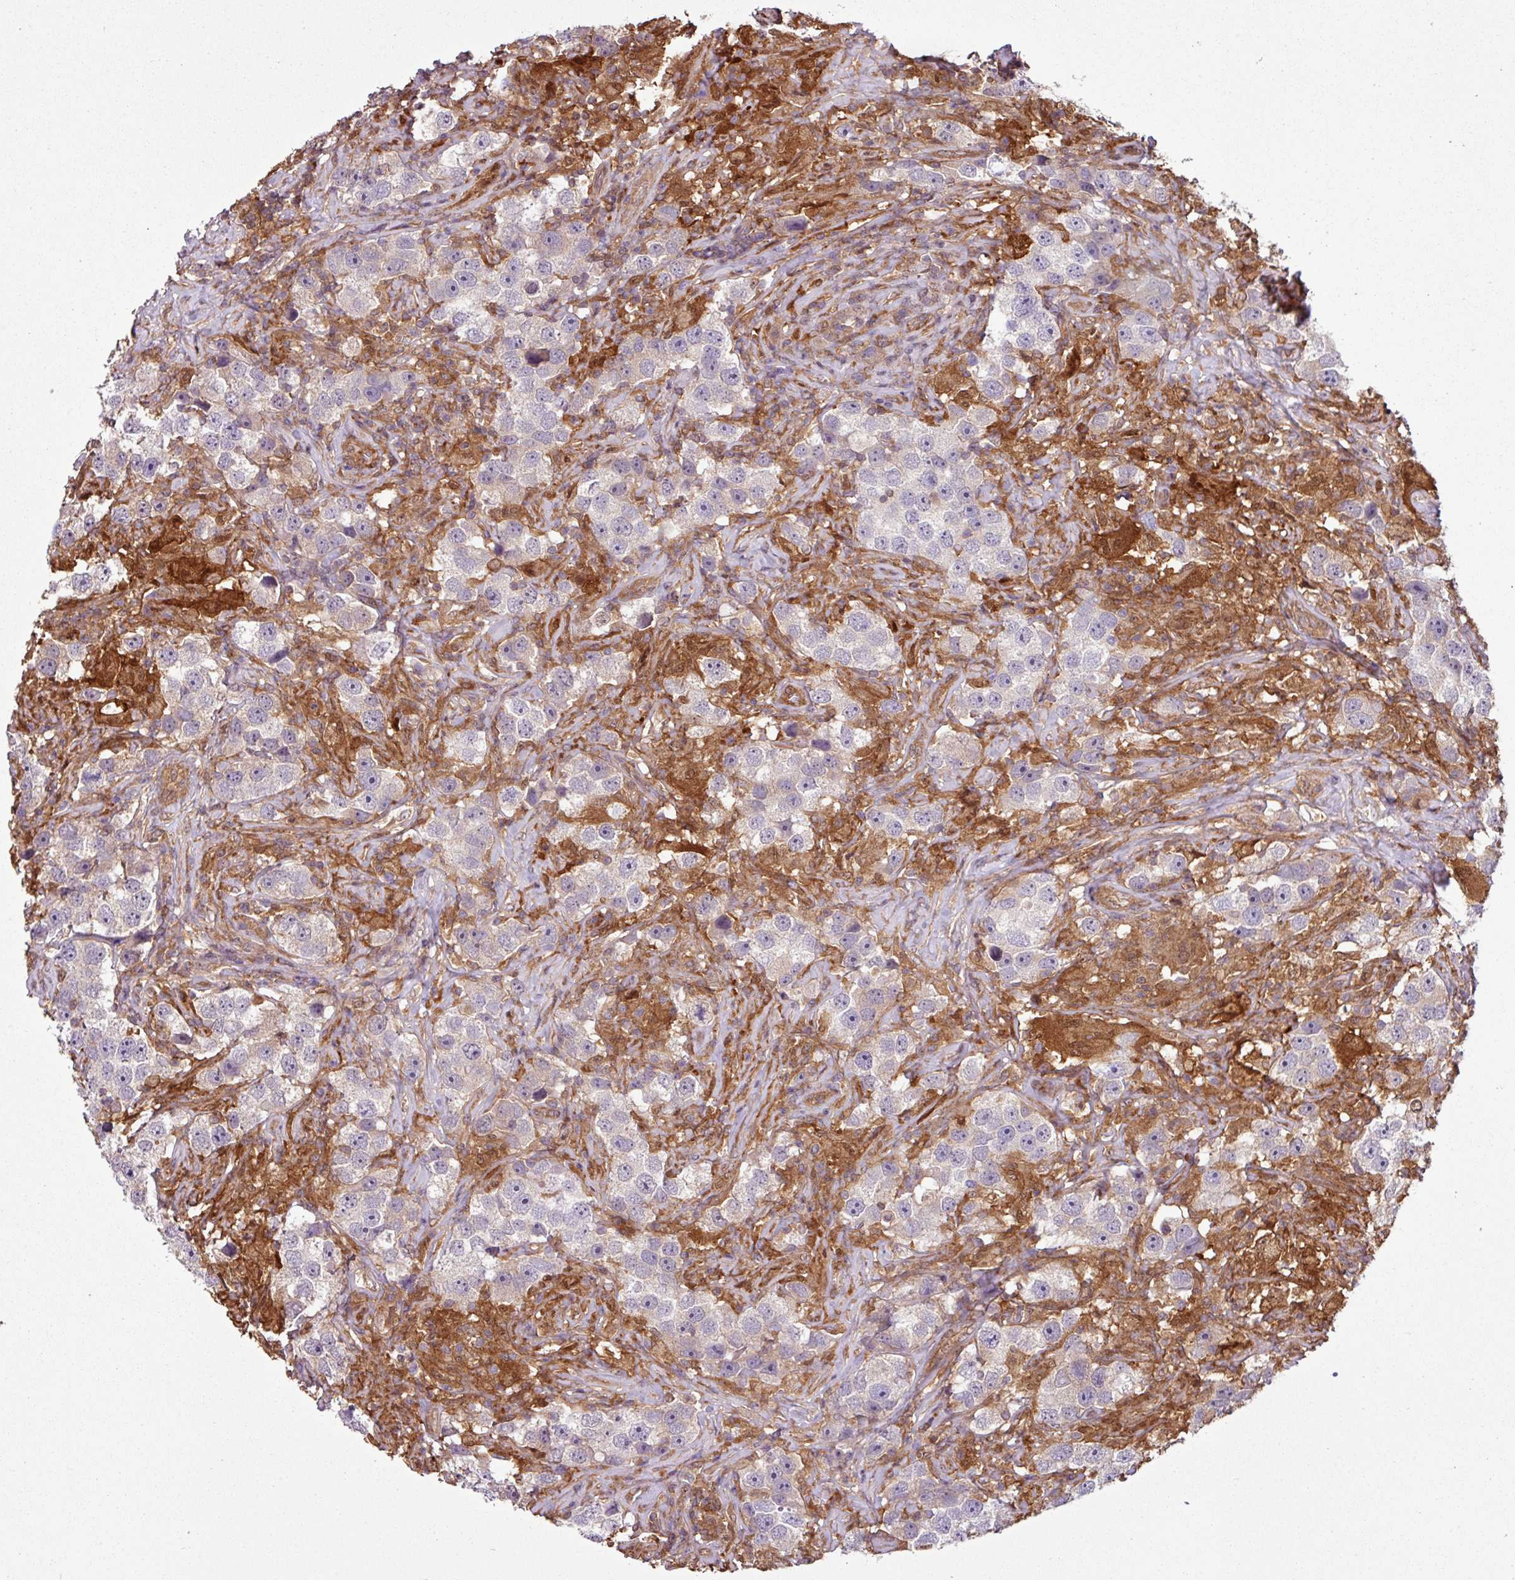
{"staining": {"intensity": "negative", "quantity": "none", "location": "none"}, "tissue": "testis cancer", "cell_type": "Tumor cells", "image_type": "cancer", "snomed": [{"axis": "morphology", "description": "Seminoma, NOS"}, {"axis": "topography", "description": "Testis"}], "caption": "Tumor cells show no significant protein positivity in testis cancer (seminoma).", "gene": "SH3BGRL", "patient": {"sex": "male", "age": 49}}